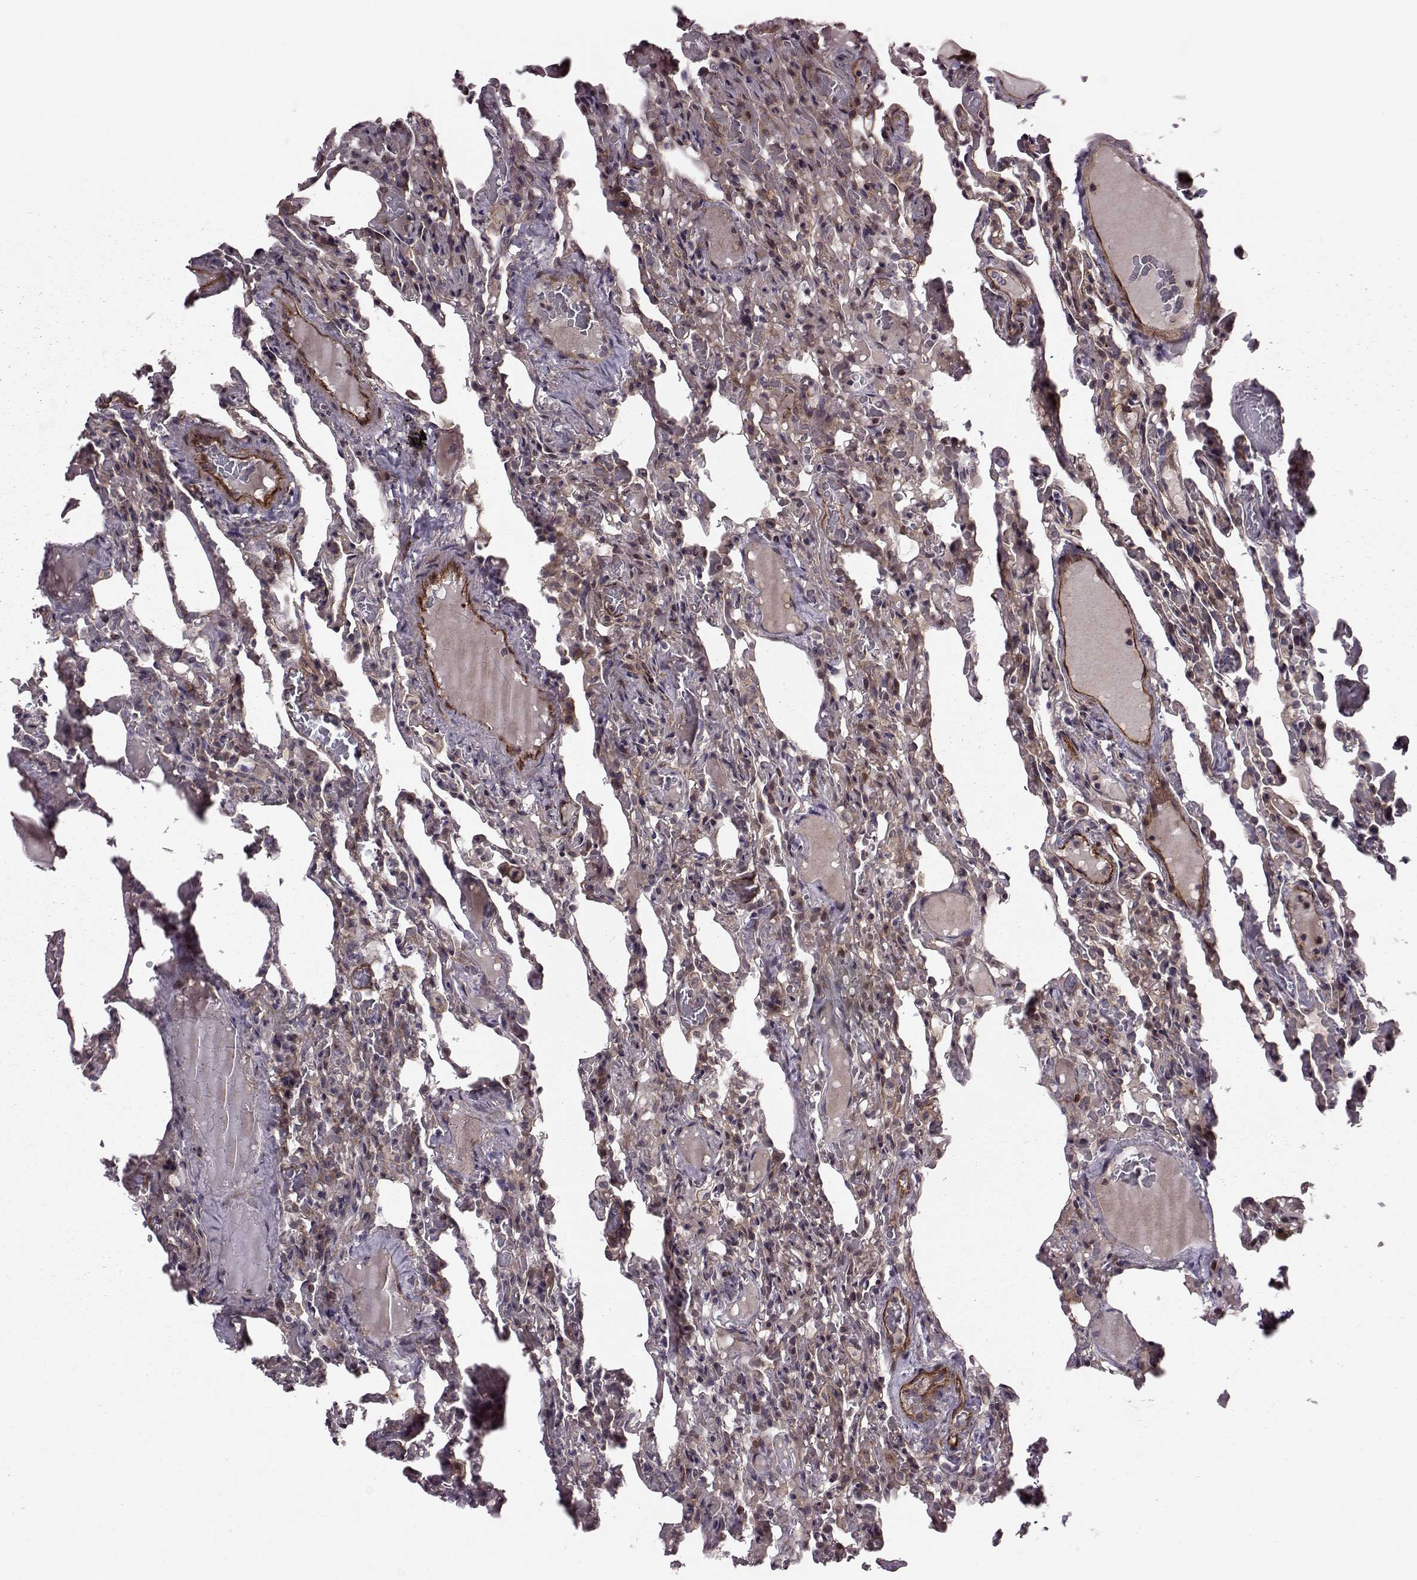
{"staining": {"intensity": "negative", "quantity": "none", "location": "none"}, "tissue": "lung", "cell_type": "Alveolar cells", "image_type": "normal", "snomed": [{"axis": "morphology", "description": "Normal tissue, NOS"}, {"axis": "topography", "description": "Lung"}], "caption": "Image shows no protein positivity in alveolar cells of unremarkable lung.", "gene": "SYNPO", "patient": {"sex": "female", "age": 43}}